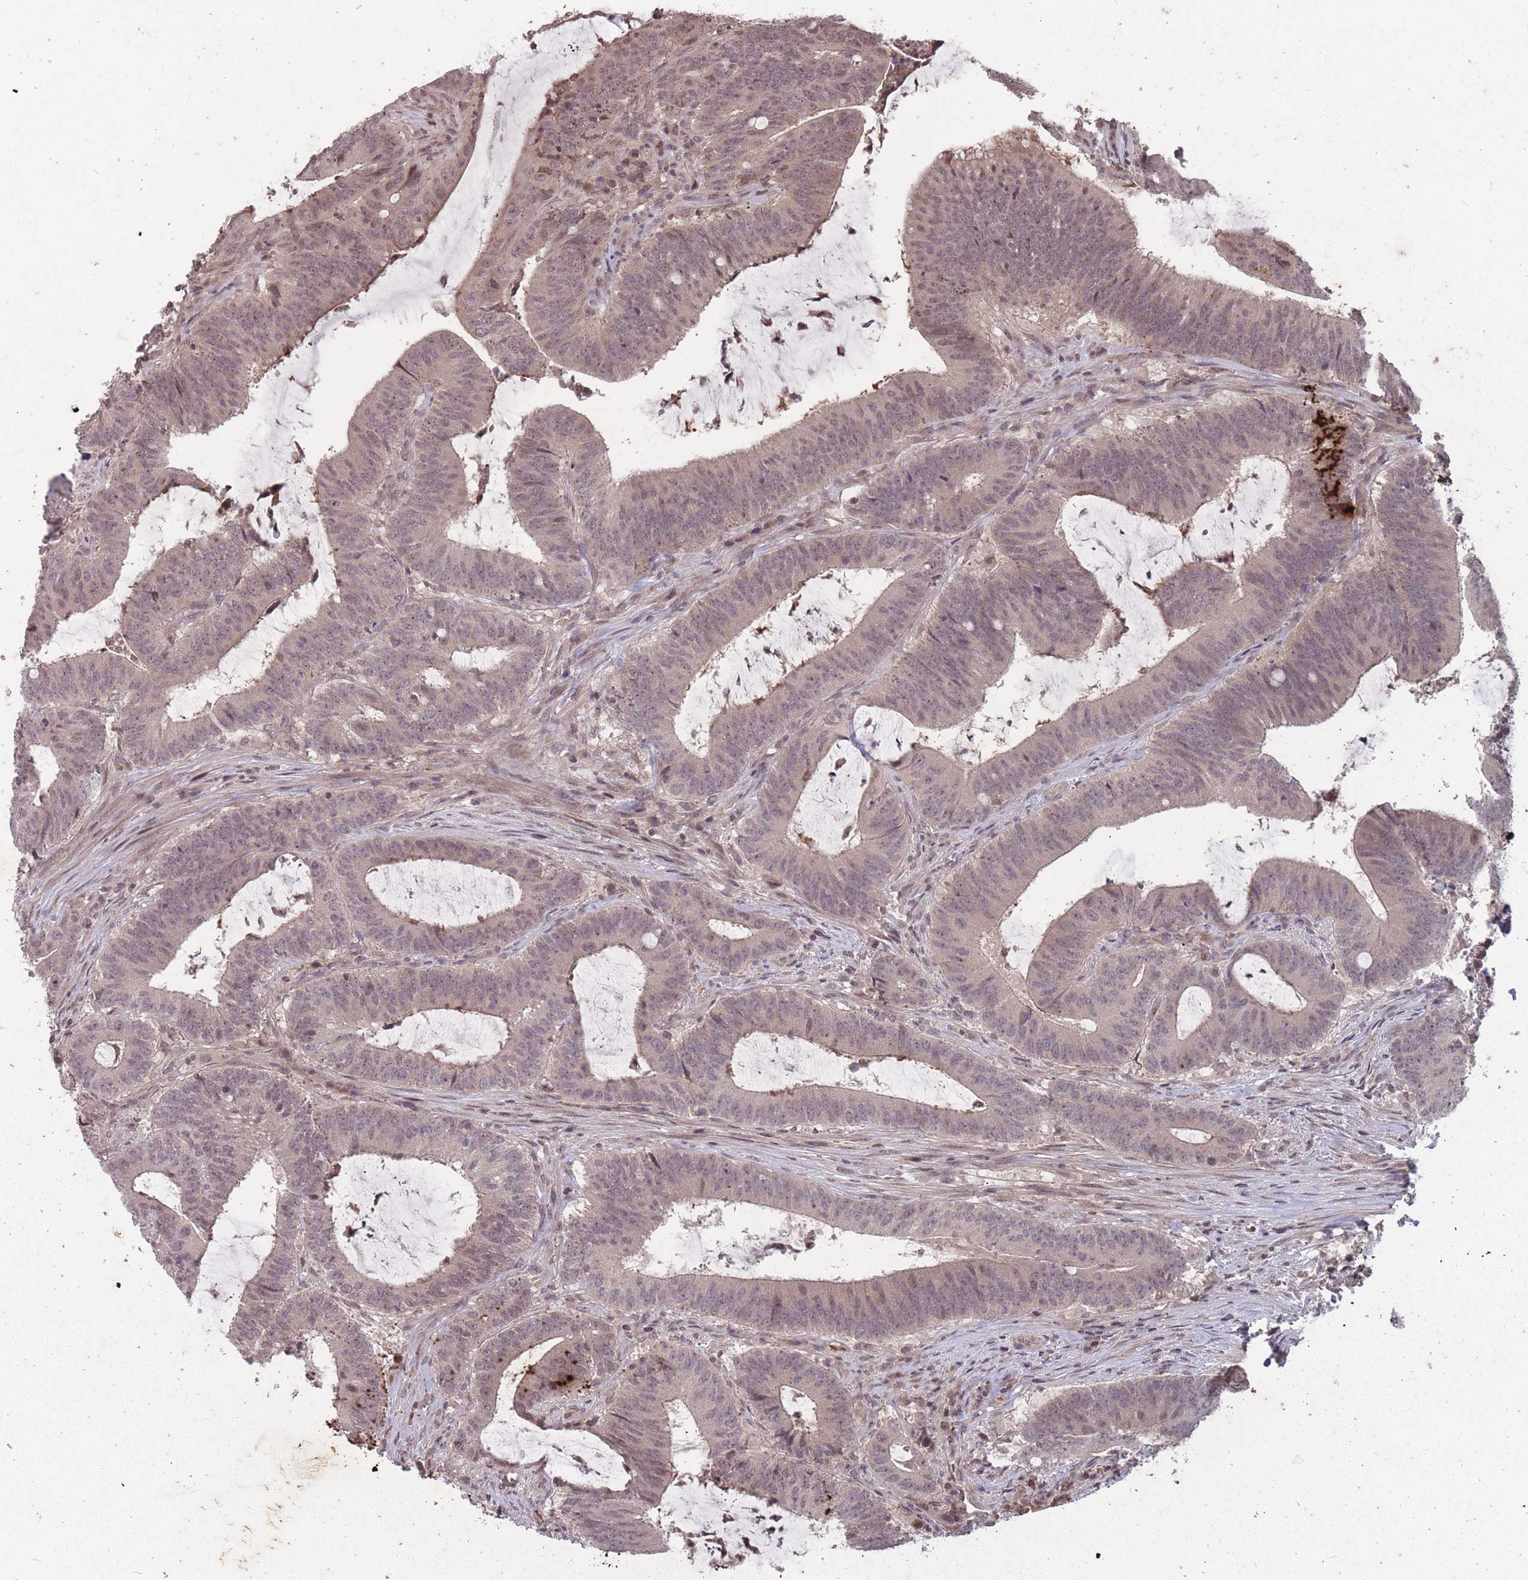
{"staining": {"intensity": "negative", "quantity": "none", "location": "none"}, "tissue": "colorectal cancer", "cell_type": "Tumor cells", "image_type": "cancer", "snomed": [{"axis": "morphology", "description": "Adenocarcinoma, NOS"}, {"axis": "topography", "description": "Colon"}], "caption": "Immunohistochemistry photomicrograph of neoplastic tissue: adenocarcinoma (colorectal) stained with DAB displays no significant protein staining in tumor cells.", "gene": "GGT5", "patient": {"sex": "female", "age": 43}}